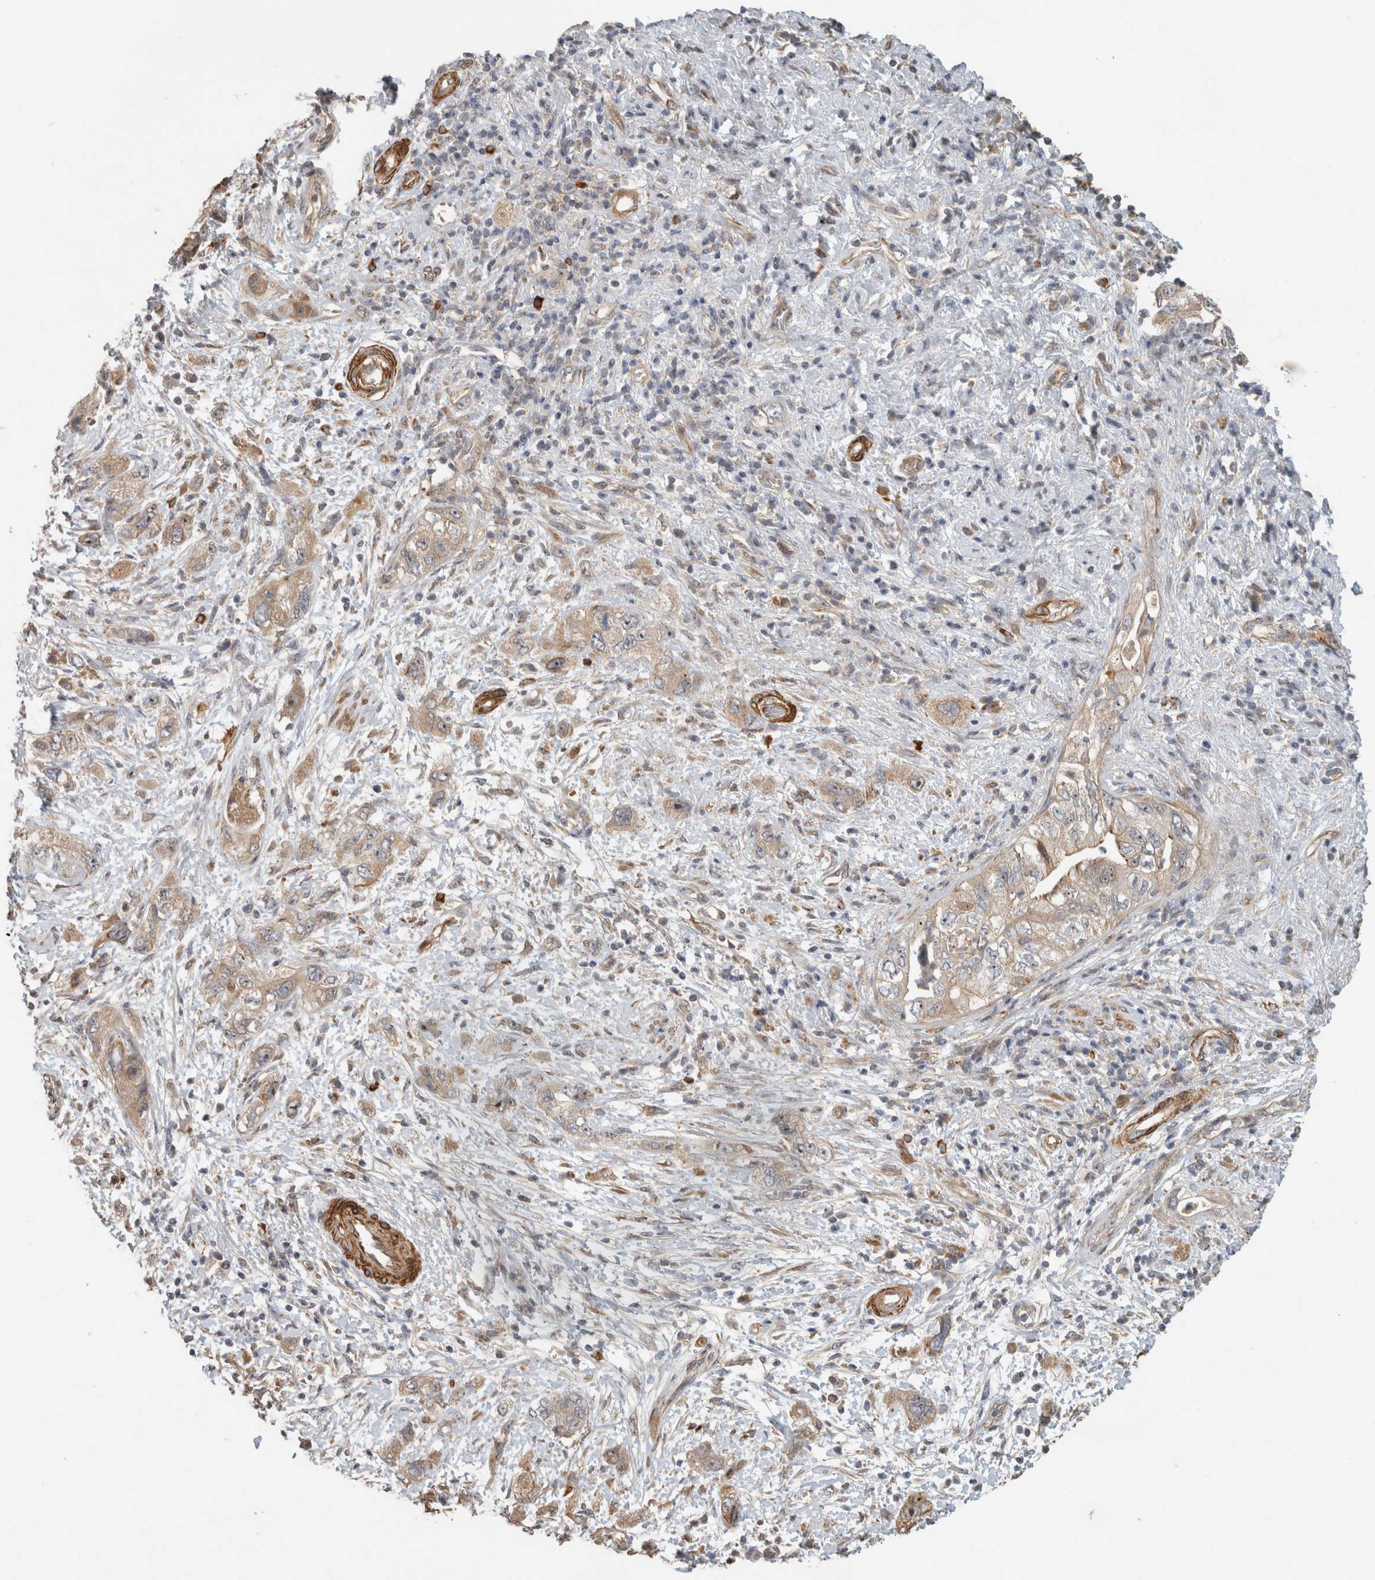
{"staining": {"intensity": "weak", "quantity": ">75%", "location": "cytoplasmic/membranous"}, "tissue": "pancreatic cancer", "cell_type": "Tumor cells", "image_type": "cancer", "snomed": [{"axis": "morphology", "description": "Adenocarcinoma, NOS"}, {"axis": "topography", "description": "Pancreas"}], "caption": "About >75% of tumor cells in human adenocarcinoma (pancreatic) reveal weak cytoplasmic/membranous protein positivity as visualized by brown immunohistochemical staining.", "gene": "SIPA1L2", "patient": {"sex": "female", "age": 73}}